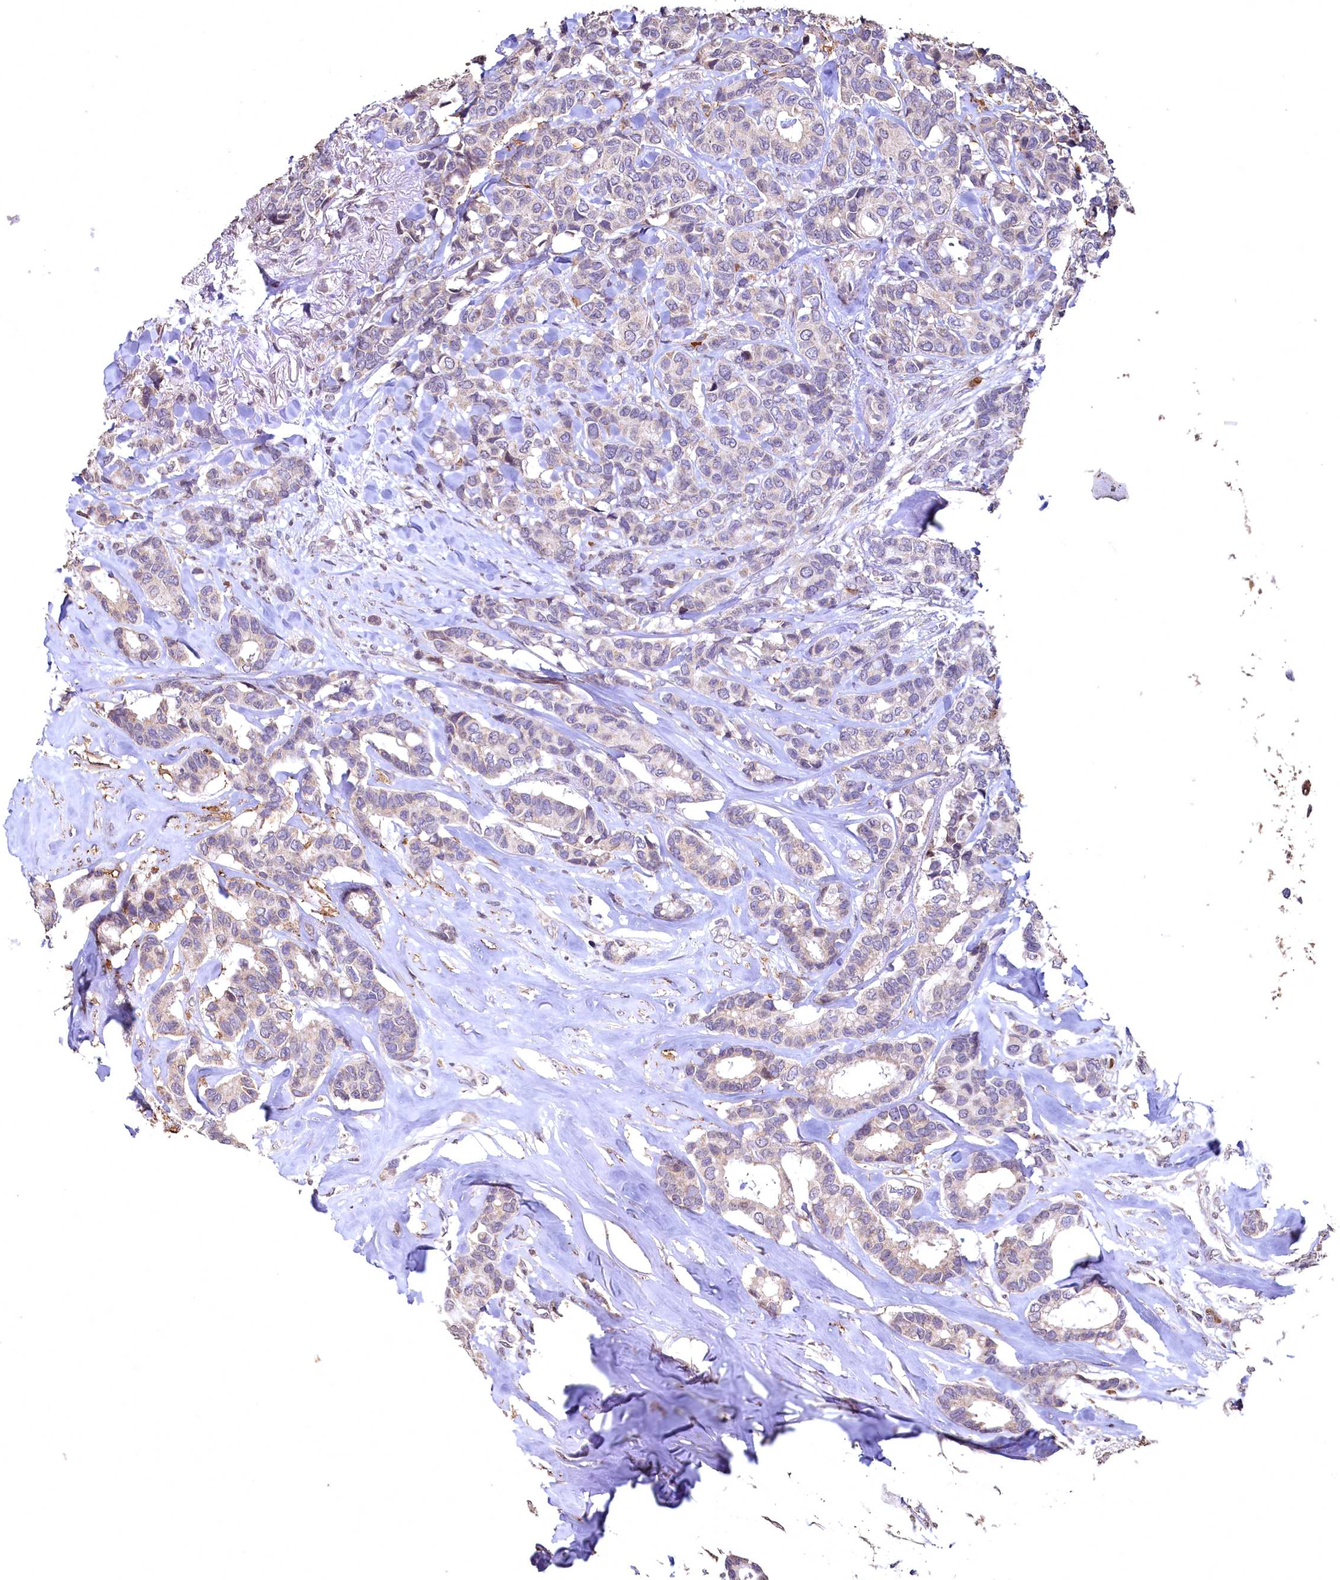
{"staining": {"intensity": "weak", "quantity": "<25%", "location": "cytoplasmic/membranous"}, "tissue": "breast cancer", "cell_type": "Tumor cells", "image_type": "cancer", "snomed": [{"axis": "morphology", "description": "Duct carcinoma"}, {"axis": "topography", "description": "Breast"}], "caption": "Immunohistochemistry (IHC) histopathology image of neoplastic tissue: breast cancer (intraductal carcinoma) stained with DAB (3,3'-diaminobenzidine) demonstrates no significant protein staining in tumor cells. The staining is performed using DAB brown chromogen with nuclei counter-stained in using hematoxylin.", "gene": "SPTA1", "patient": {"sex": "female", "age": 87}}